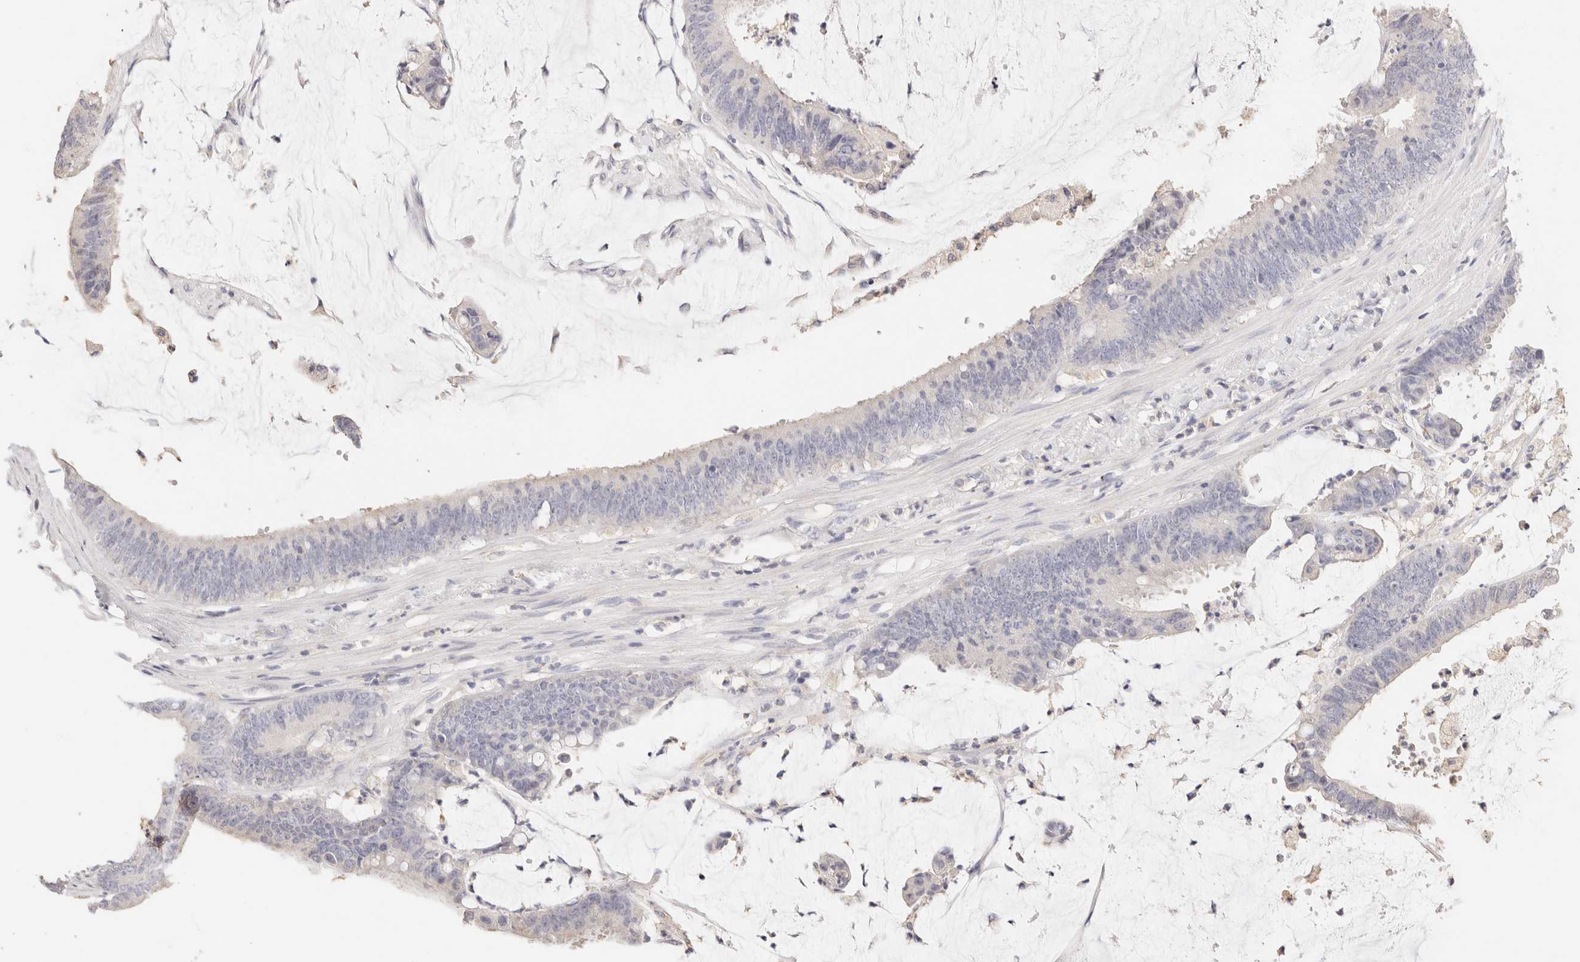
{"staining": {"intensity": "negative", "quantity": "none", "location": "none"}, "tissue": "colorectal cancer", "cell_type": "Tumor cells", "image_type": "cancer", "snomed": [{"axis": "morphology", "description": "Adenocarcinoma, NOS"}, {"axis": "topography", "description": "Rectum"}], "caption": "Tumor cells are negative for brown protein staining in colorectal adenocarcinoma. (IHC, brightfield microscopy, high magnification).", "gene": "SCGB2A2", "patient": {"sex": "female", "age": 66}}